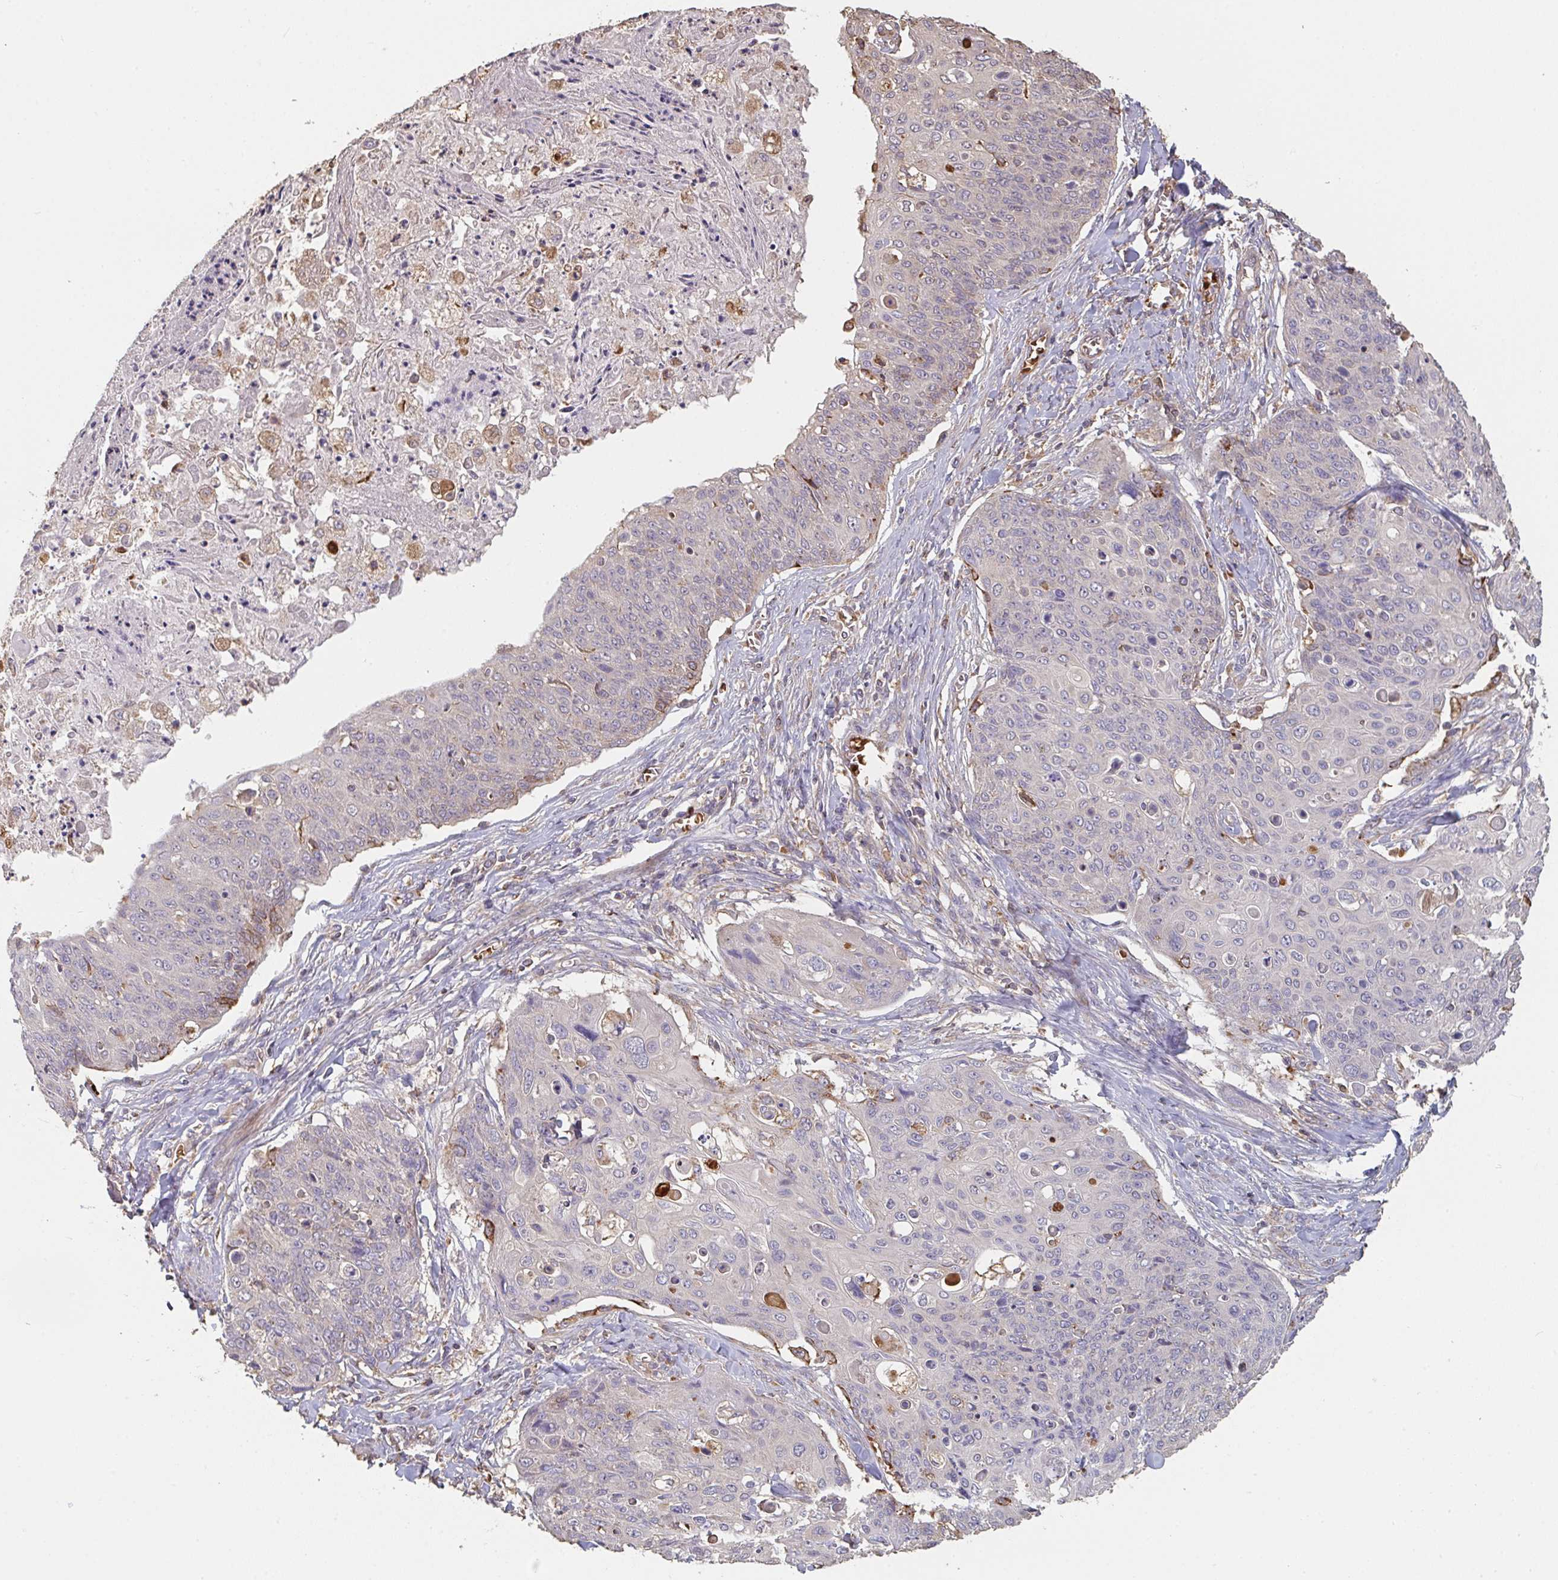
{"staining": {"intensity": "negative", "quantity": "none", "location": "none"}, "tissue": "skin cancer", "cell_type": "Tumor cells", "image_type": "cancer", "snomed": [{"axis": "morphology", "description": "Squamous cell carcinoma, NOS"}, {"axis": "topography", "description": "Skin"}, {"axis": "topography", "description": "Vulva"}], "caption": "Tumor cells show no significant positivity in skin cancer.", "gene": "POLG", "patient": {"sex": "female", "age": 85}}